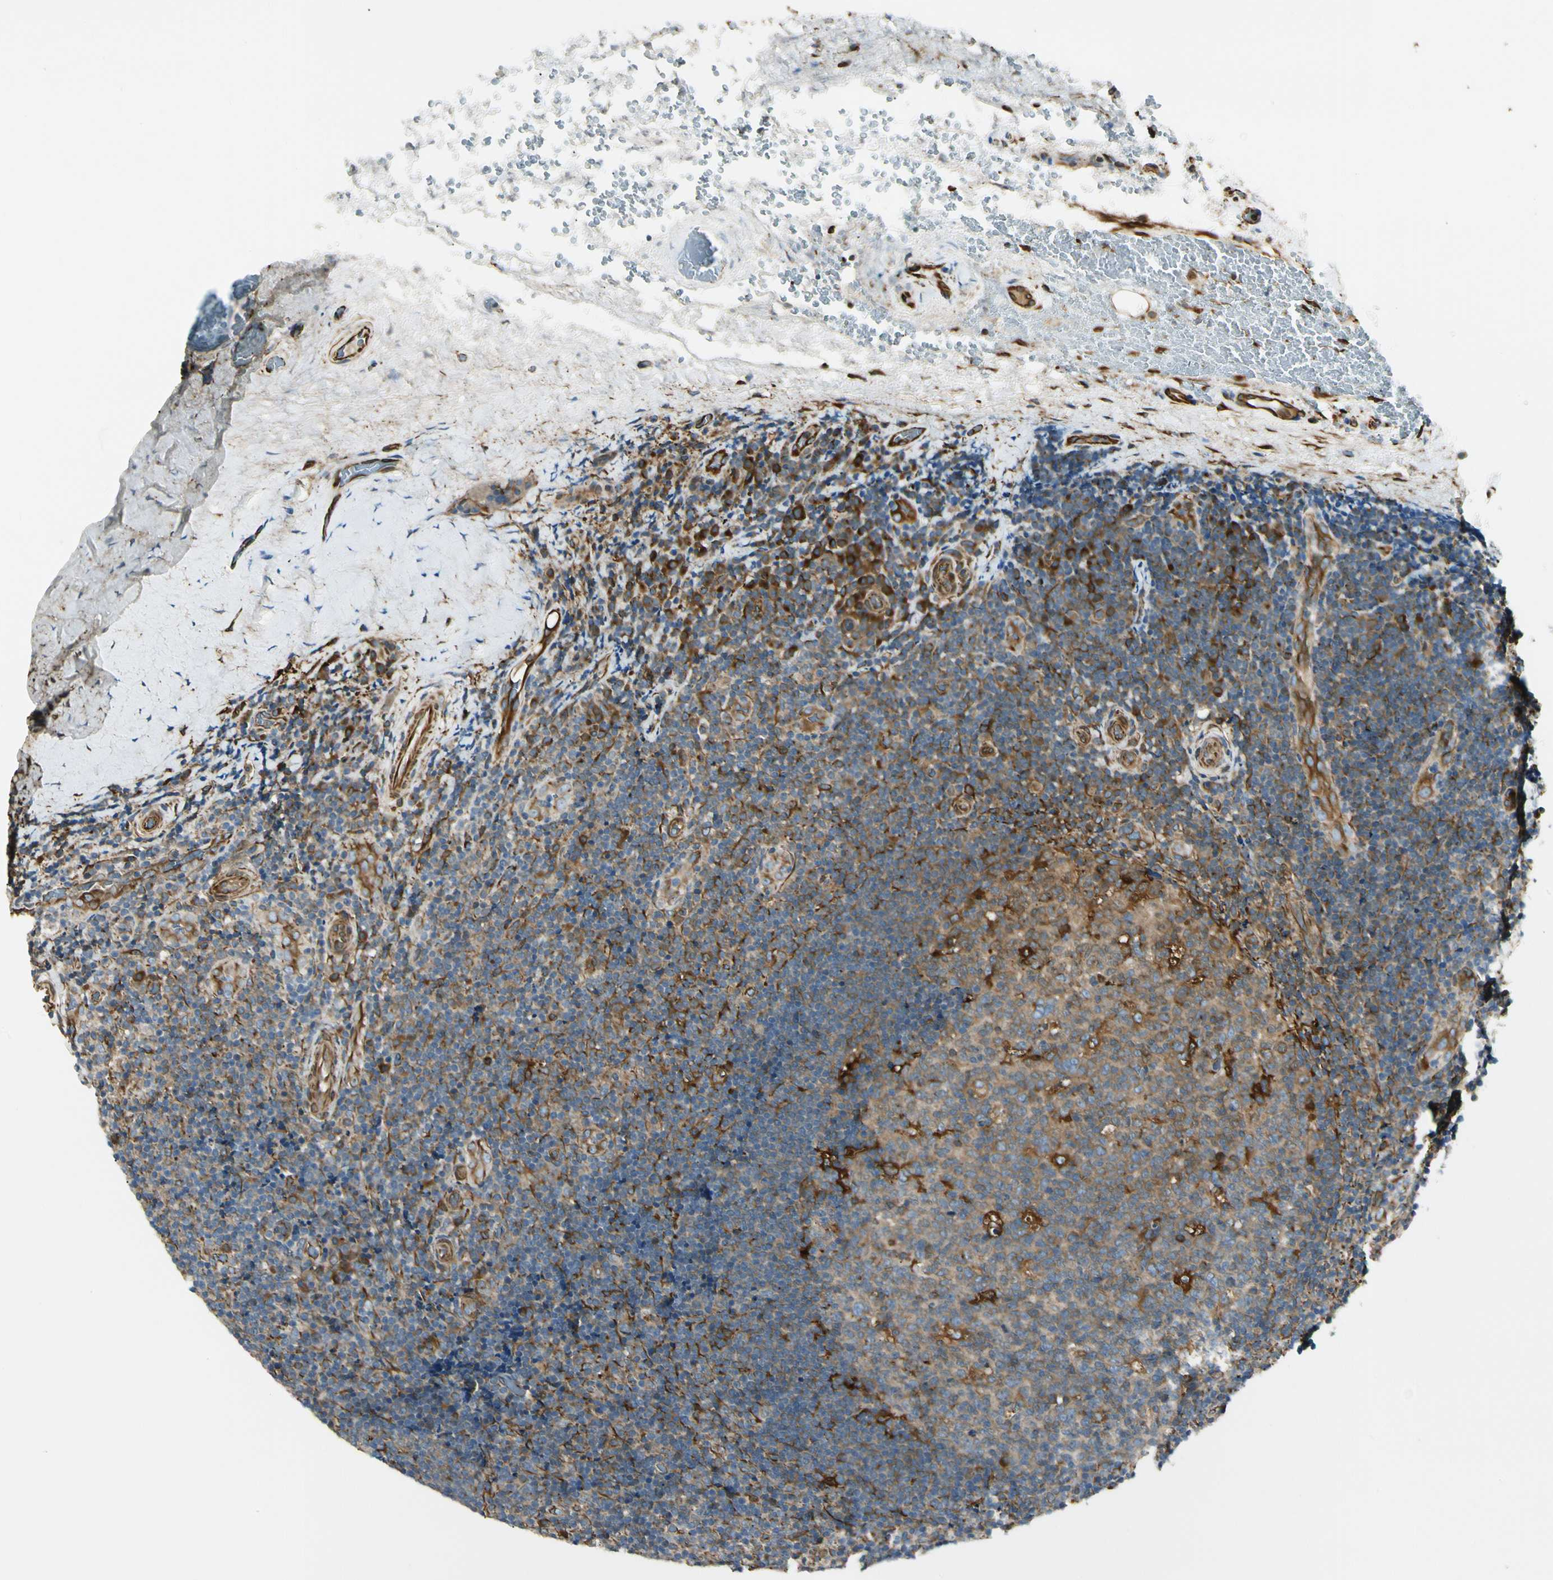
{"staining": {"intensity": "strong", "quantity": "<25%", "location": "cytoplasmic/membranous"}, "tissue": "lymphoma", "cell_type": "Tumor cells", "image_type": "cancer", "snomed": [{"axis": "morphology", "description": "Malignant lymphoma, non-Hodgkin's type, High grade"}, {"axis": "topography", "description": "Tonsil"}], "caption": "This photomicrograph displays immunohistochemistry staining of human malignant lymphoma, non-Hodgkin's type (high-grade), with medium strong cytoplasmic/membranous expression in approximately <25% of tumor cells.", "gene": "FTH1", "patient": {"sex": "female", "age": 36}}